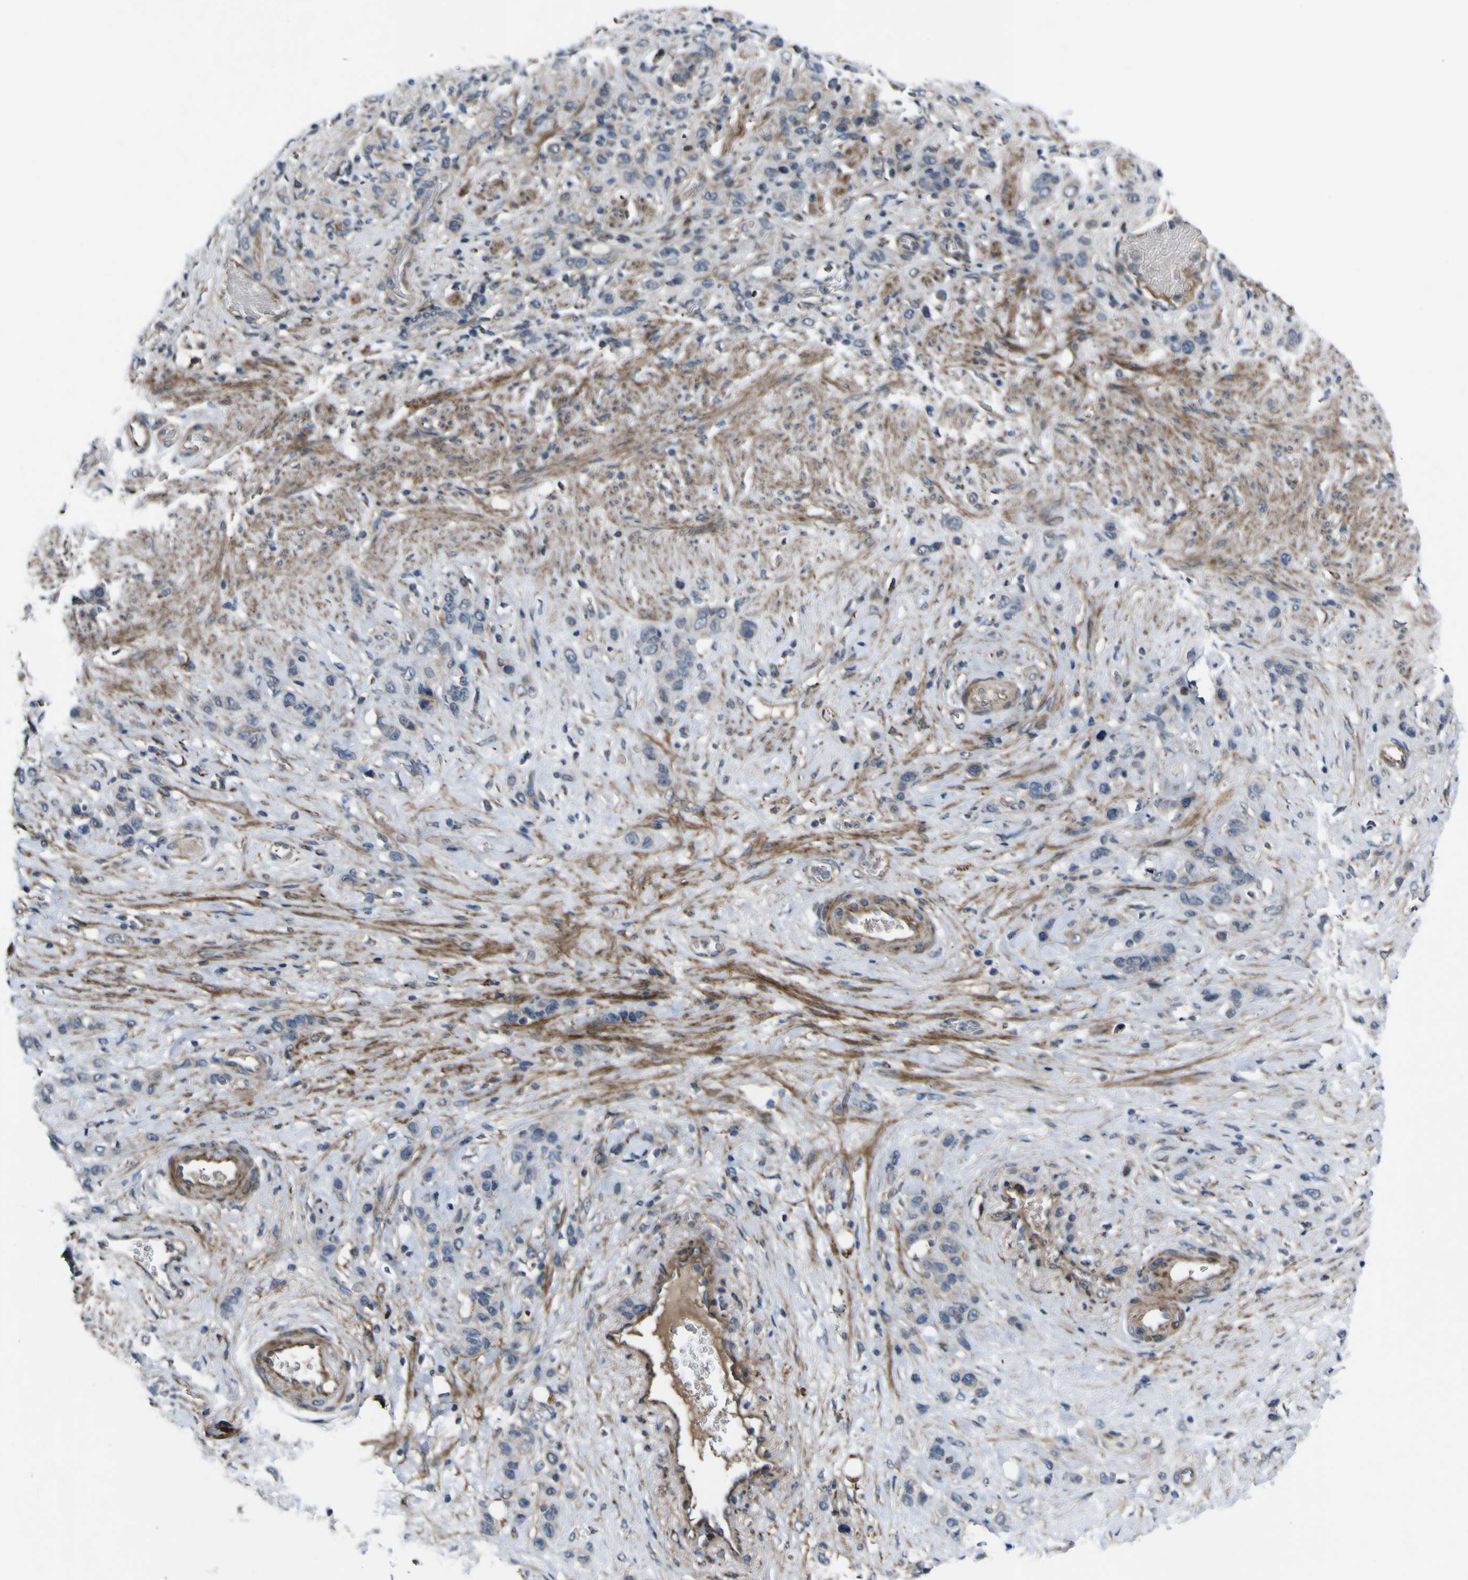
{"staining": {"intensity": "negative", "quantity": "none", "location": "none"}, "tissue": "stomach cancer", "cell_type": "Tumor cells", "image_type": "cancer", "snomed": [{"axis": "morphology", "description": "Adenocarcinoma, NOS"}, {"axis": "morphology", "description": "Adenocarcinoma, High grade"}, {"axis": "topography", "description": "Stomach, upper"}, {"axis": "topography", "description": "Stomach, lower"}], "caption": "This is an immunohistochemistry photomicrograph of stomach cancer. There is no expression in tumor cells.", "gene": "GPLD1", "patient": {"sex": "female", "age": 65}}